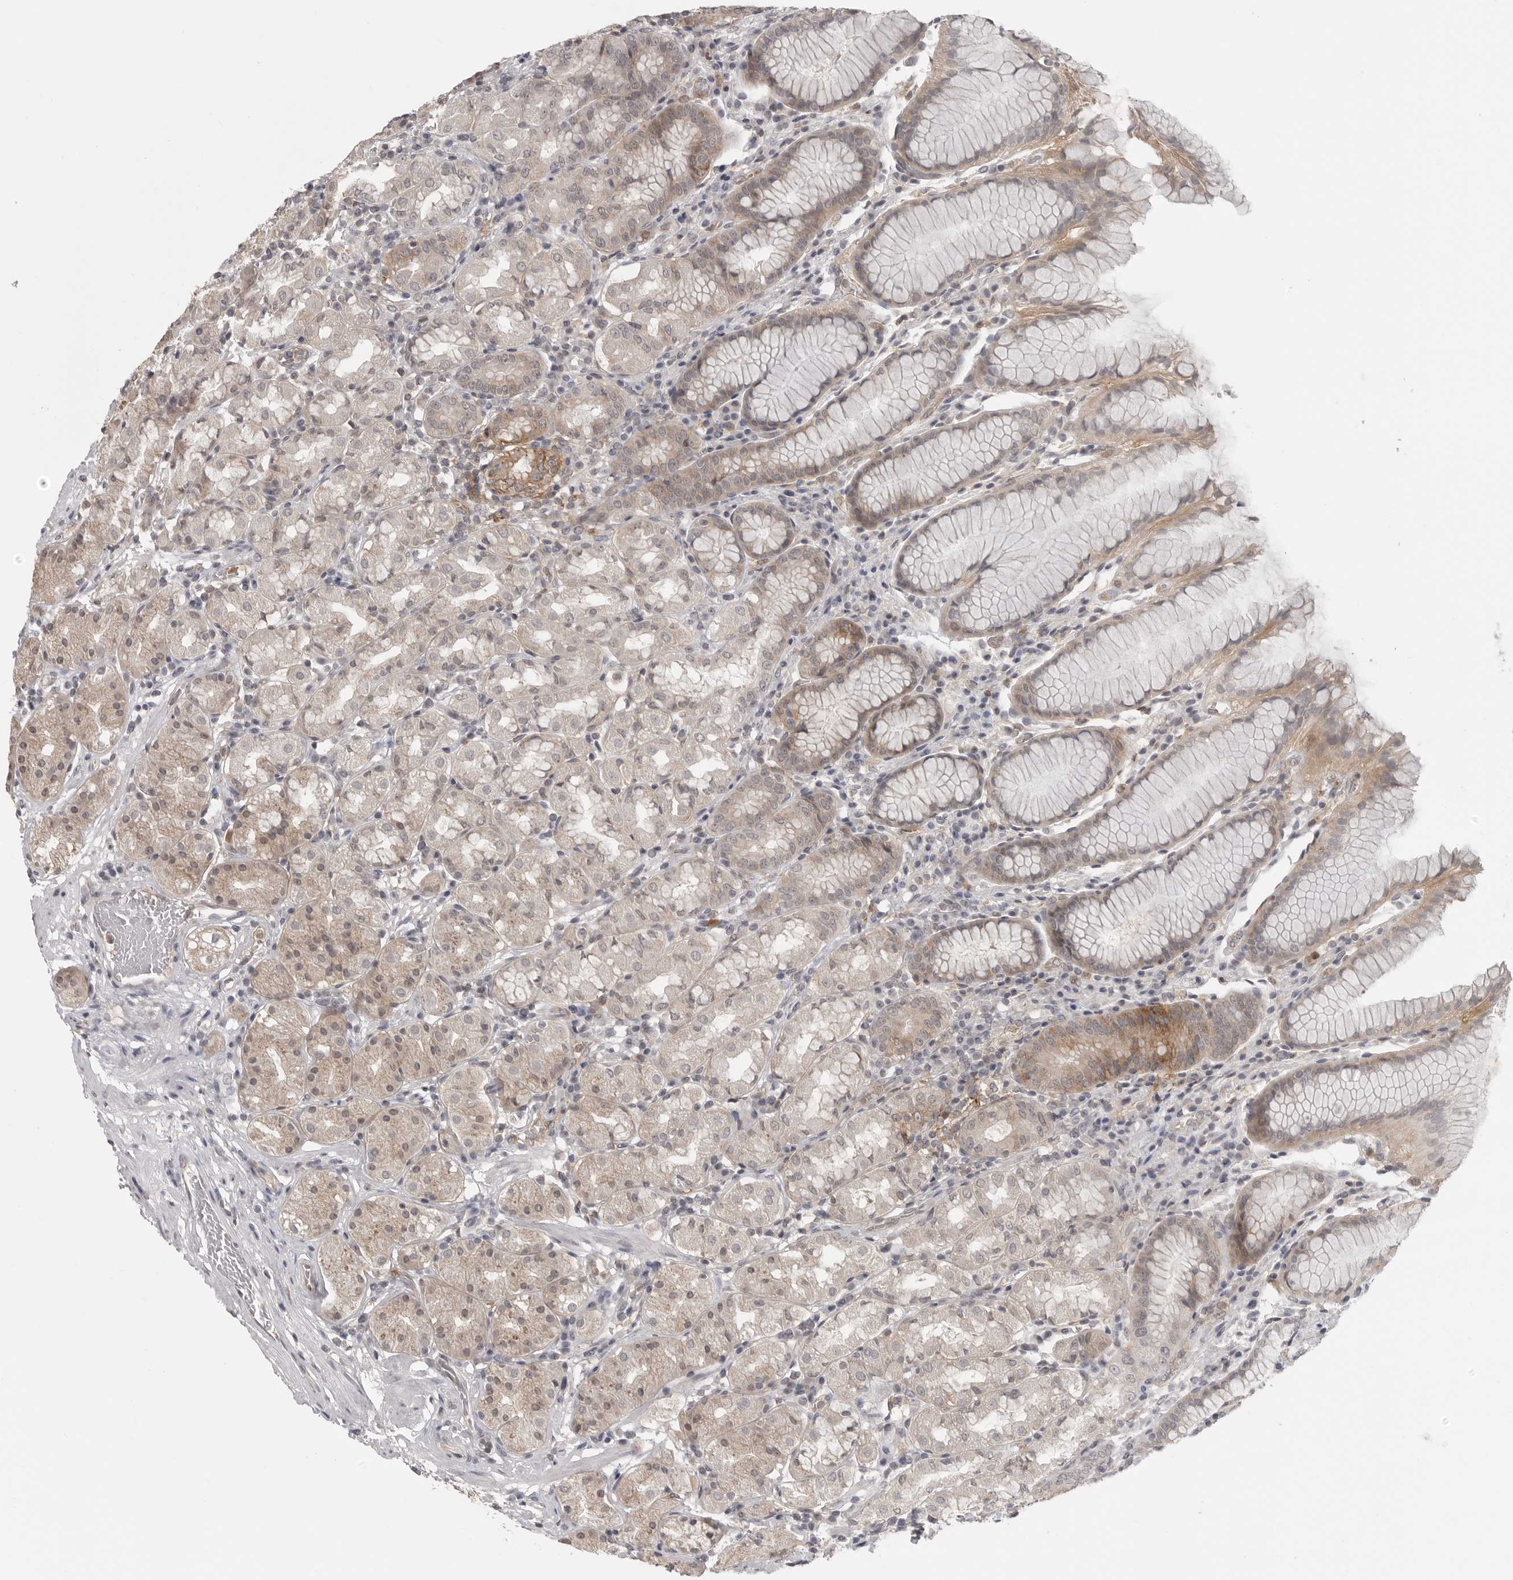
{"staining": {"intensity": "moderate", "quantity": "25%-75%", "location": "cytoplasmic/membranous"}, "tissue": "stomach", "cell_type": "Glandular cells", "image_type": "normal", "snomed": [{"axis": "morphology", "description": "Normal tissue, NOS"}, {"axis": "topography", "description": "Stomach, lower"}], "caption": "Immunohistochemistry (IHC) of normal stomach displays medium levels of moderate cytoplasmic/membranous positivity in approximately 25%-75% of glandular cells.", "gene": "IFNGR1", "patient": {"sex": "female", "age": 56}}